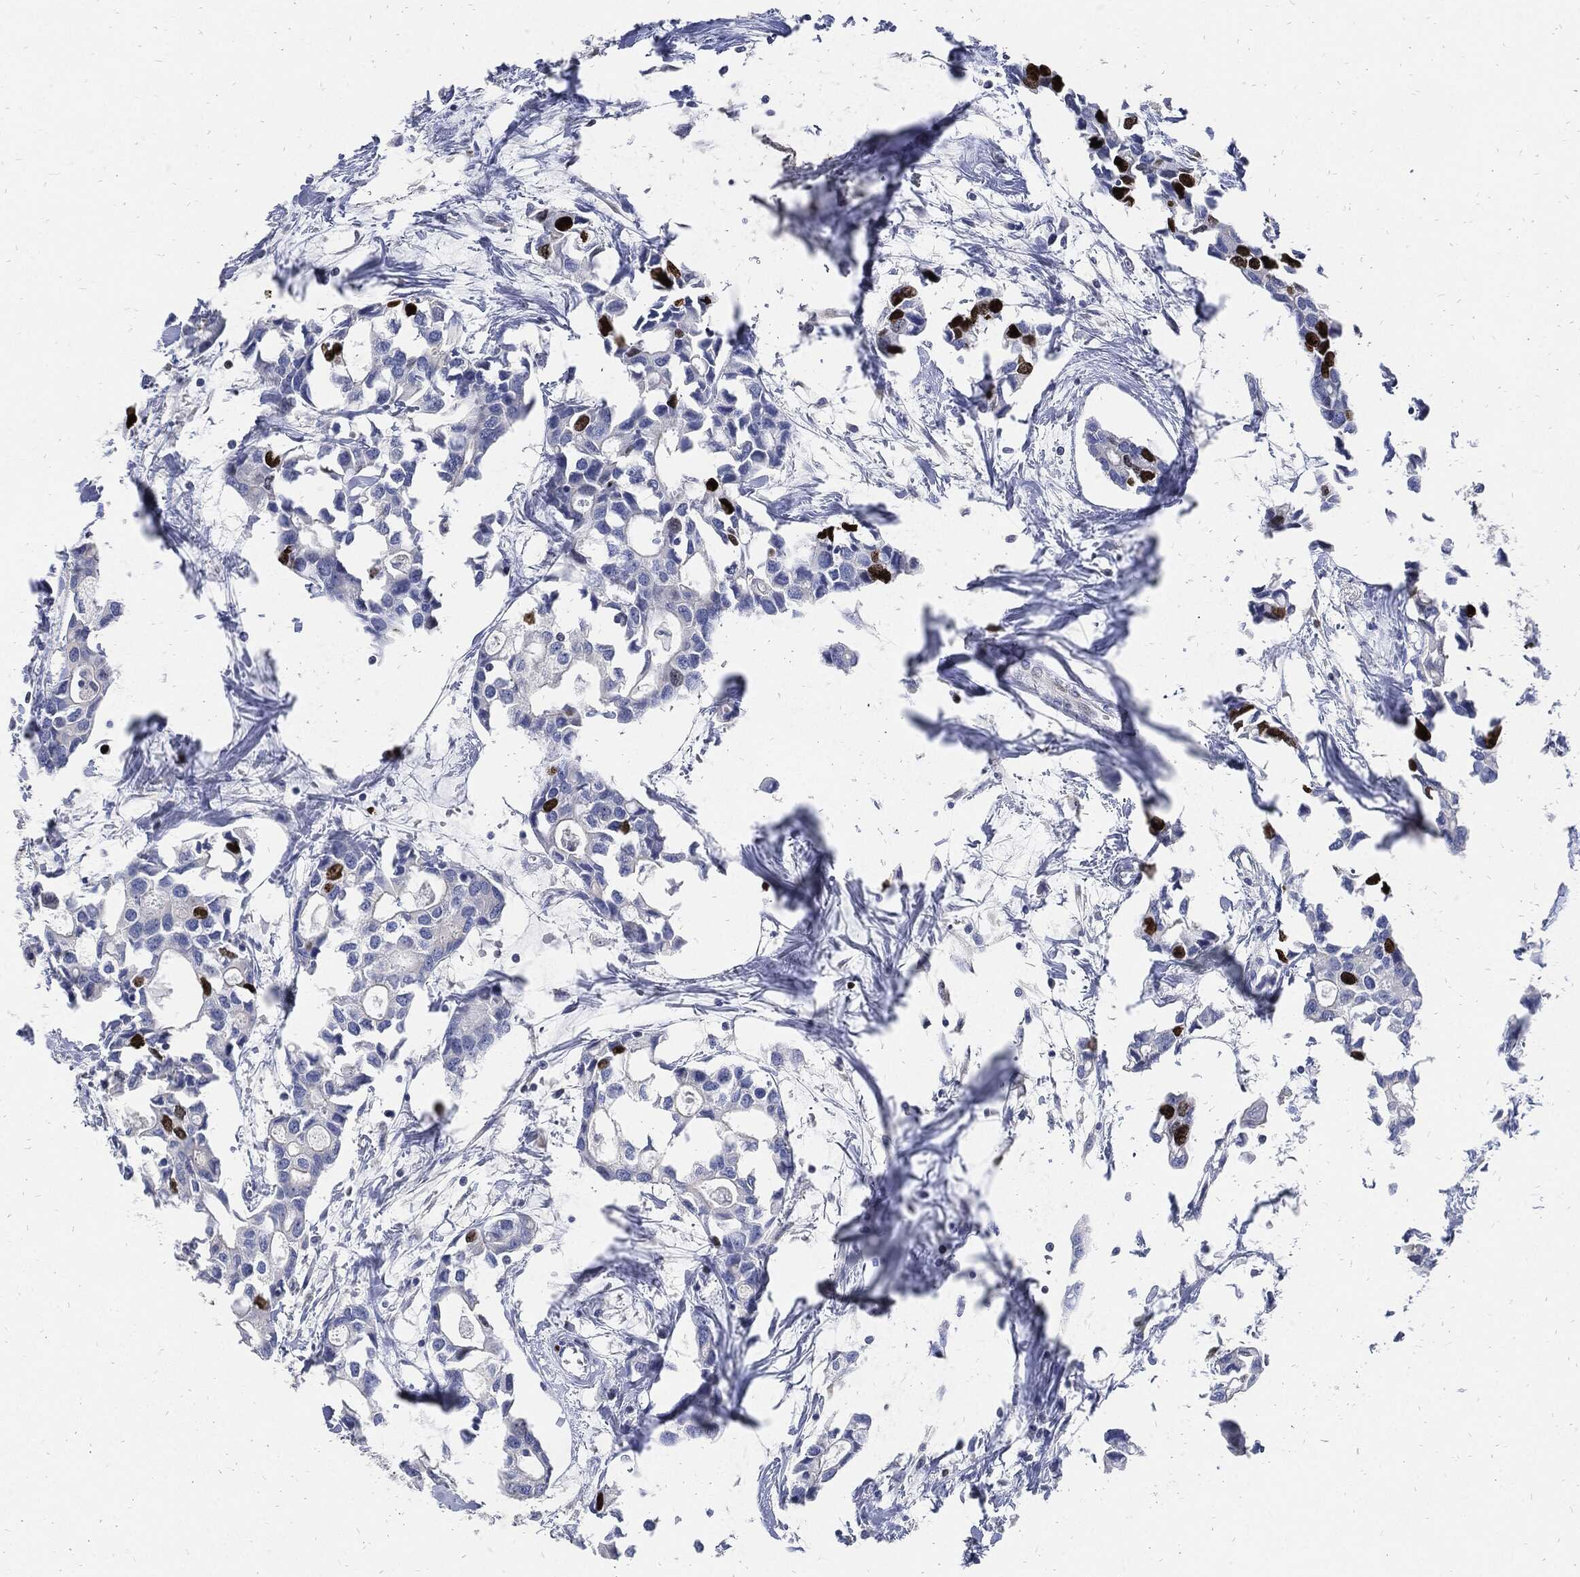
{"staining": {"intensity": "strong", "quantity": "<25%", "location": "nuclear"}, "tissue": "breast cancer", "cell_type": "Tumor cells", "image_type": "cancer", "snomed": [{"axis": "morphology", "description": "Duct carcinoma"}, {"axis": "topography", "description": "Breast"}], "caption": "IHC of human breast intraductal carcinoma exhibits medium levels of strong nuclear staining in about <25% of tumor cells.", "gene": "MKI67", "patient": {"sex": "female", "age": 83}}